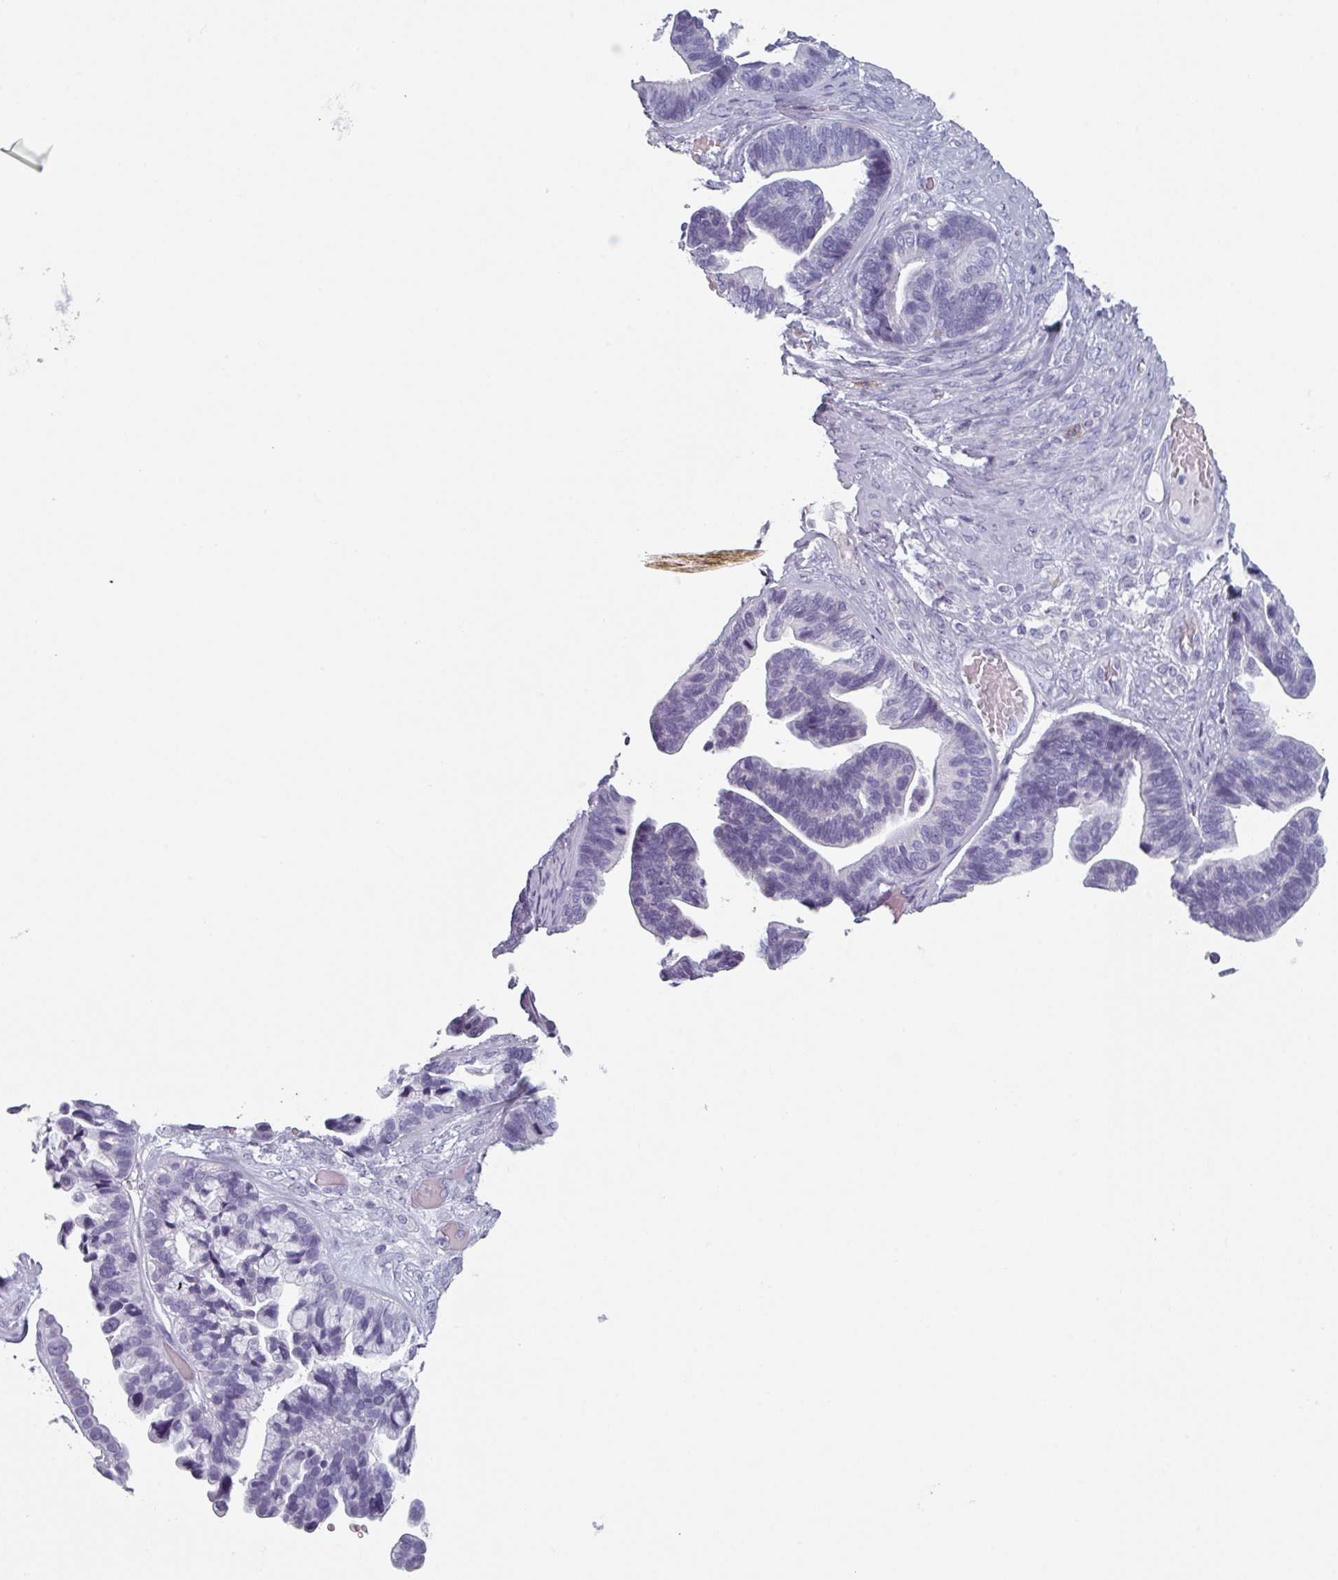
{"staining": {"intensity": "negative", "quantity": "none", "location": "none"}, "tissue": "ovarian cancer", "cell_type": "Tumor cells", "image_type": "cancer", "snomed": [{"axis": "morphology", "description": "Cystadenocarcinoma, serous, NOS"}, {"axis": "topography", "description": "Ovary"}], "caption": "Tumor cells show no significant protein staining in ovarian serous cystadenocarcinoma.", "gene": "SLC35G2", "patient": {"sex": "female", "age": 56}}